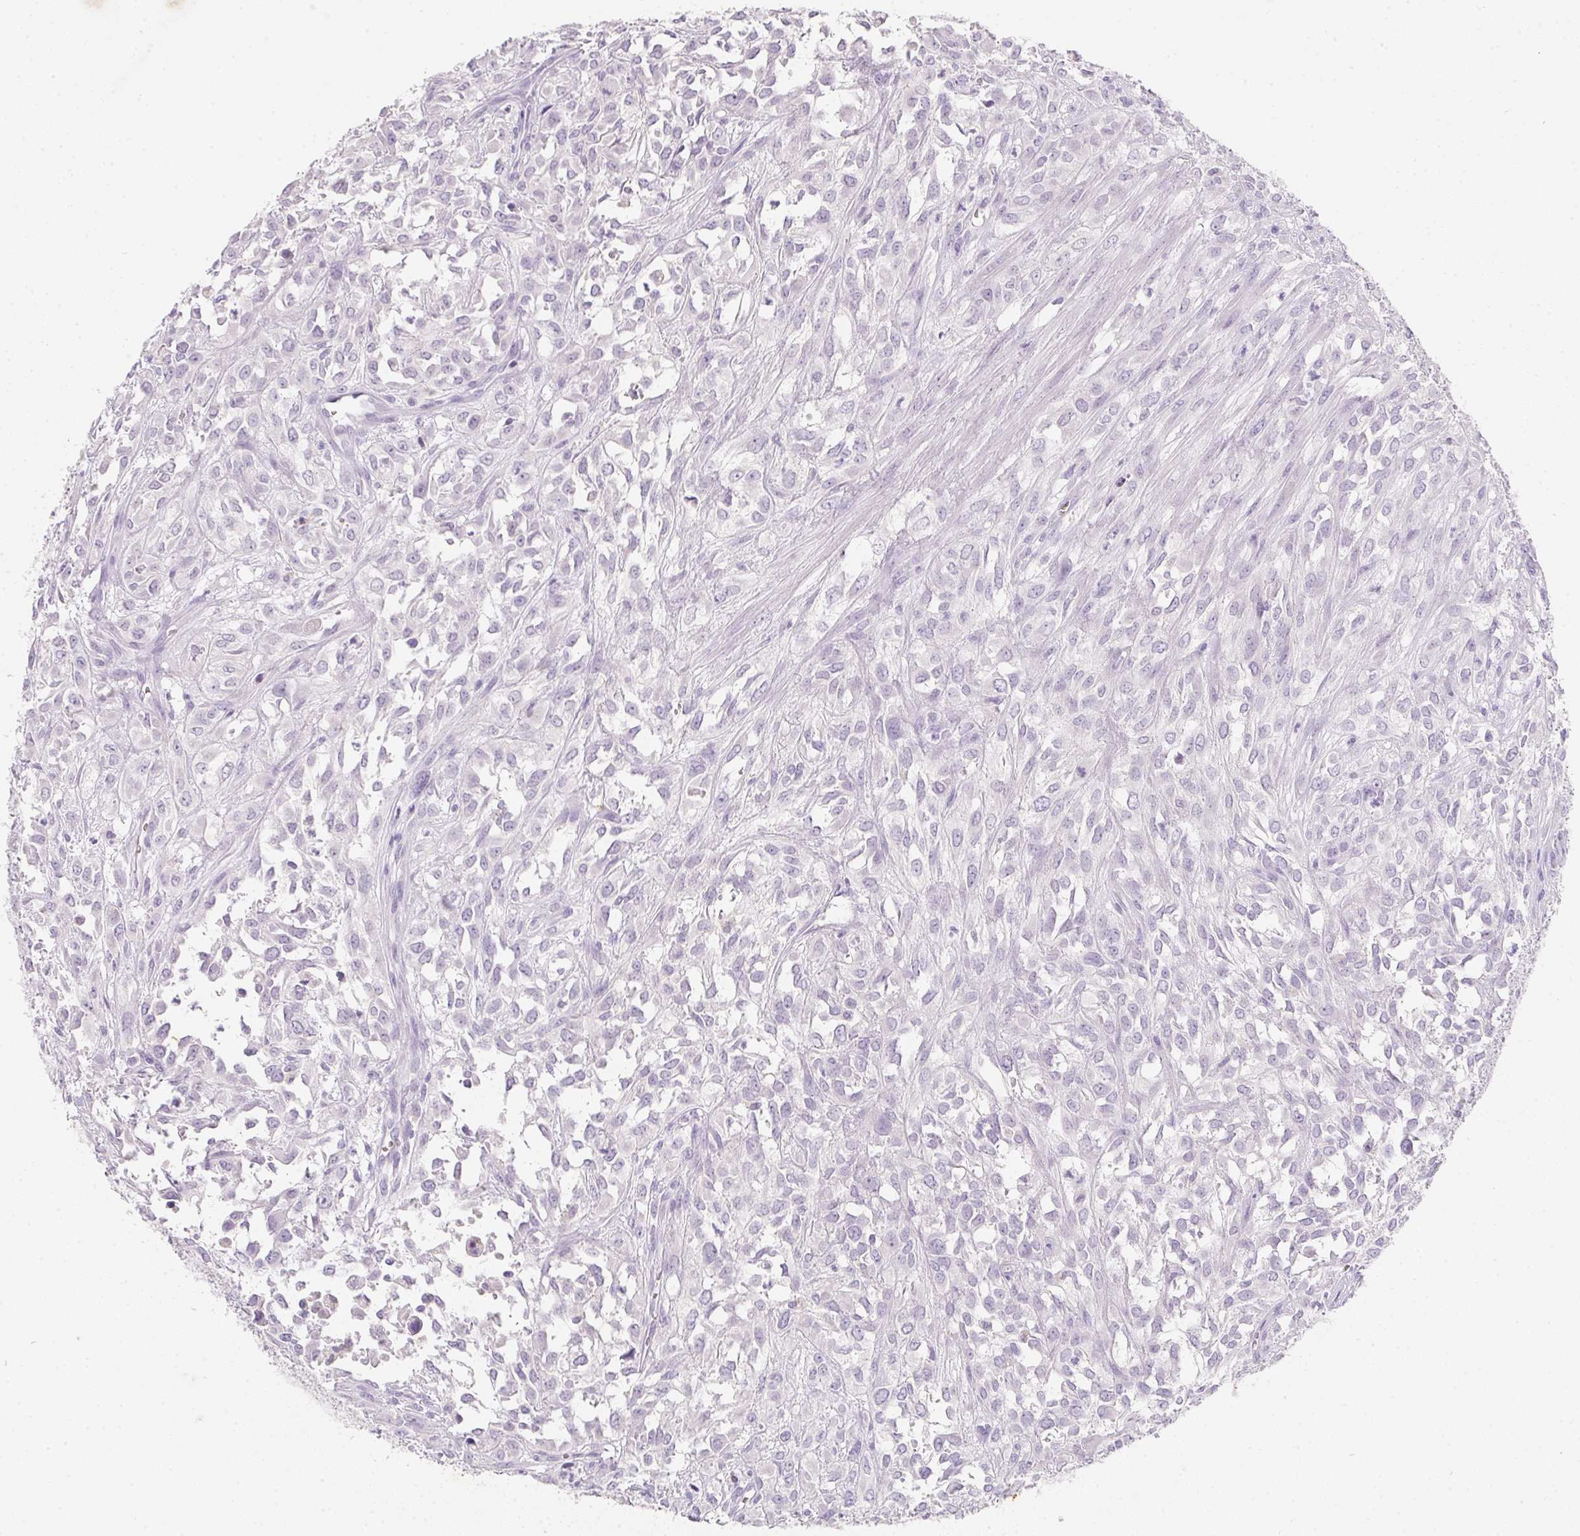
{"staining": {"intensity": "negative", "quantity": "none", "location": "none"}, "tissue": "urothelial cancer", "cell_type": "Tumor cells", "image_type": "cancer", "snomed": [{"axis": "morphology", "description": "Urothelial carcinoma, High grade"}, {"axis": "topography", "description": "Urinary bladder"}], "caption": "Immunohistochemical staining of high-grade urothelial carcinoma demonstrates no significant expression in tumor cells. (DAB (3,3'-diaminobenzidine) IHC visualized using brightfield microscopy, high magnification).", "gene": "DCD", "patient": {"sex": "male", "age": 67}}